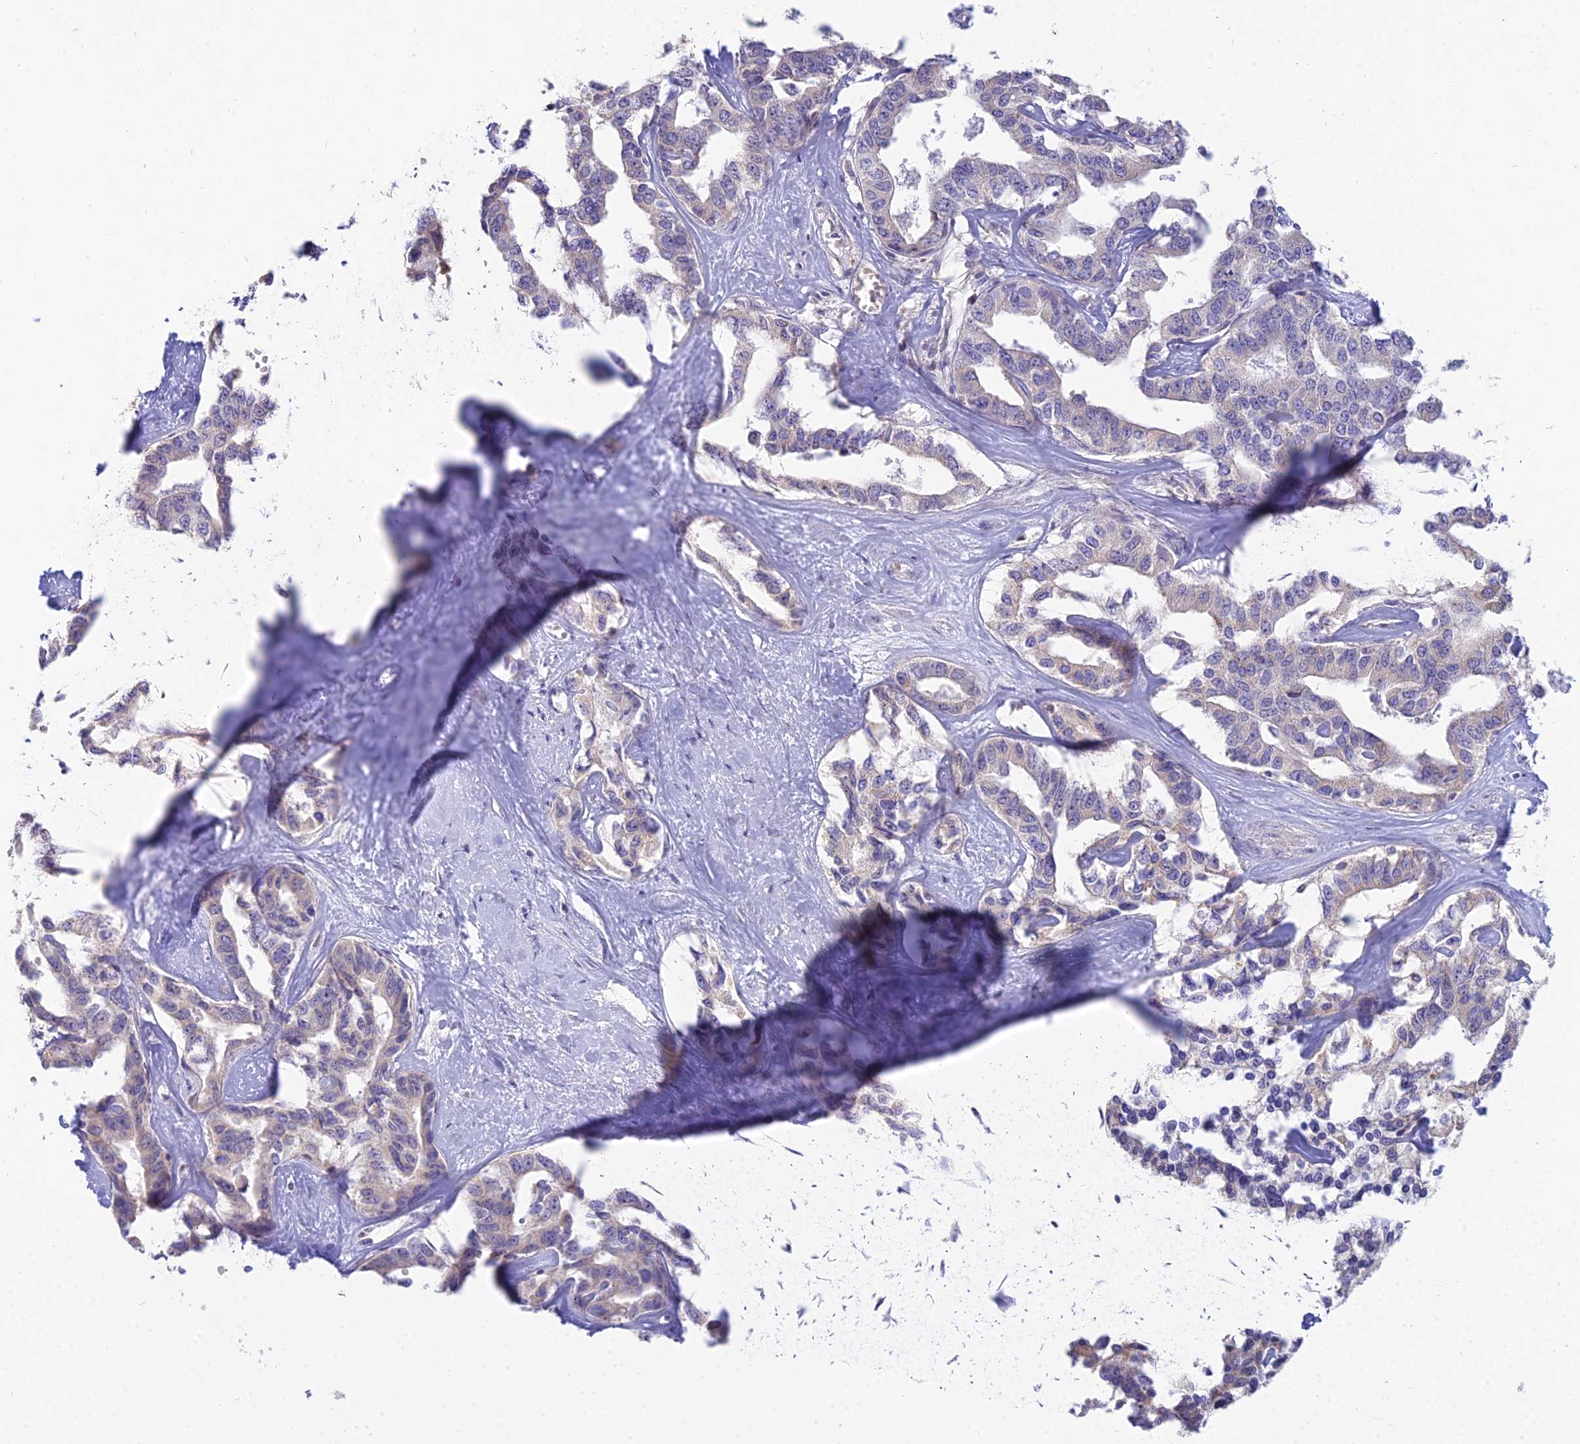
{"staining": {"intensity": "weak", "quantity": "25%-75%", "location": "cytoplasmic/membranous"}, "tissue": "liver cancer", "cell_type": "Tumor cells", "image_type": "cancer", "snomed": [{"axis": "morphology", "description": "Cholangiocarcinoma"}, {"axis": "topography", "description": "Liver"}], "caption": "Immunohistochemistry (IHC) staining of cholangiocarcinoma (liver), which shows low levels of weak cytoplasmic/membranous expression in about 25%-75% of tumor cells indicating weak cytoplasmic/membranous protein expression. The staining was performed using DAB (brown) for protein detection and nuclei were counterstained in hematoxylin (blue).", "gene": "CFAP206", "patient": {"sex": "male", "age": 59}}